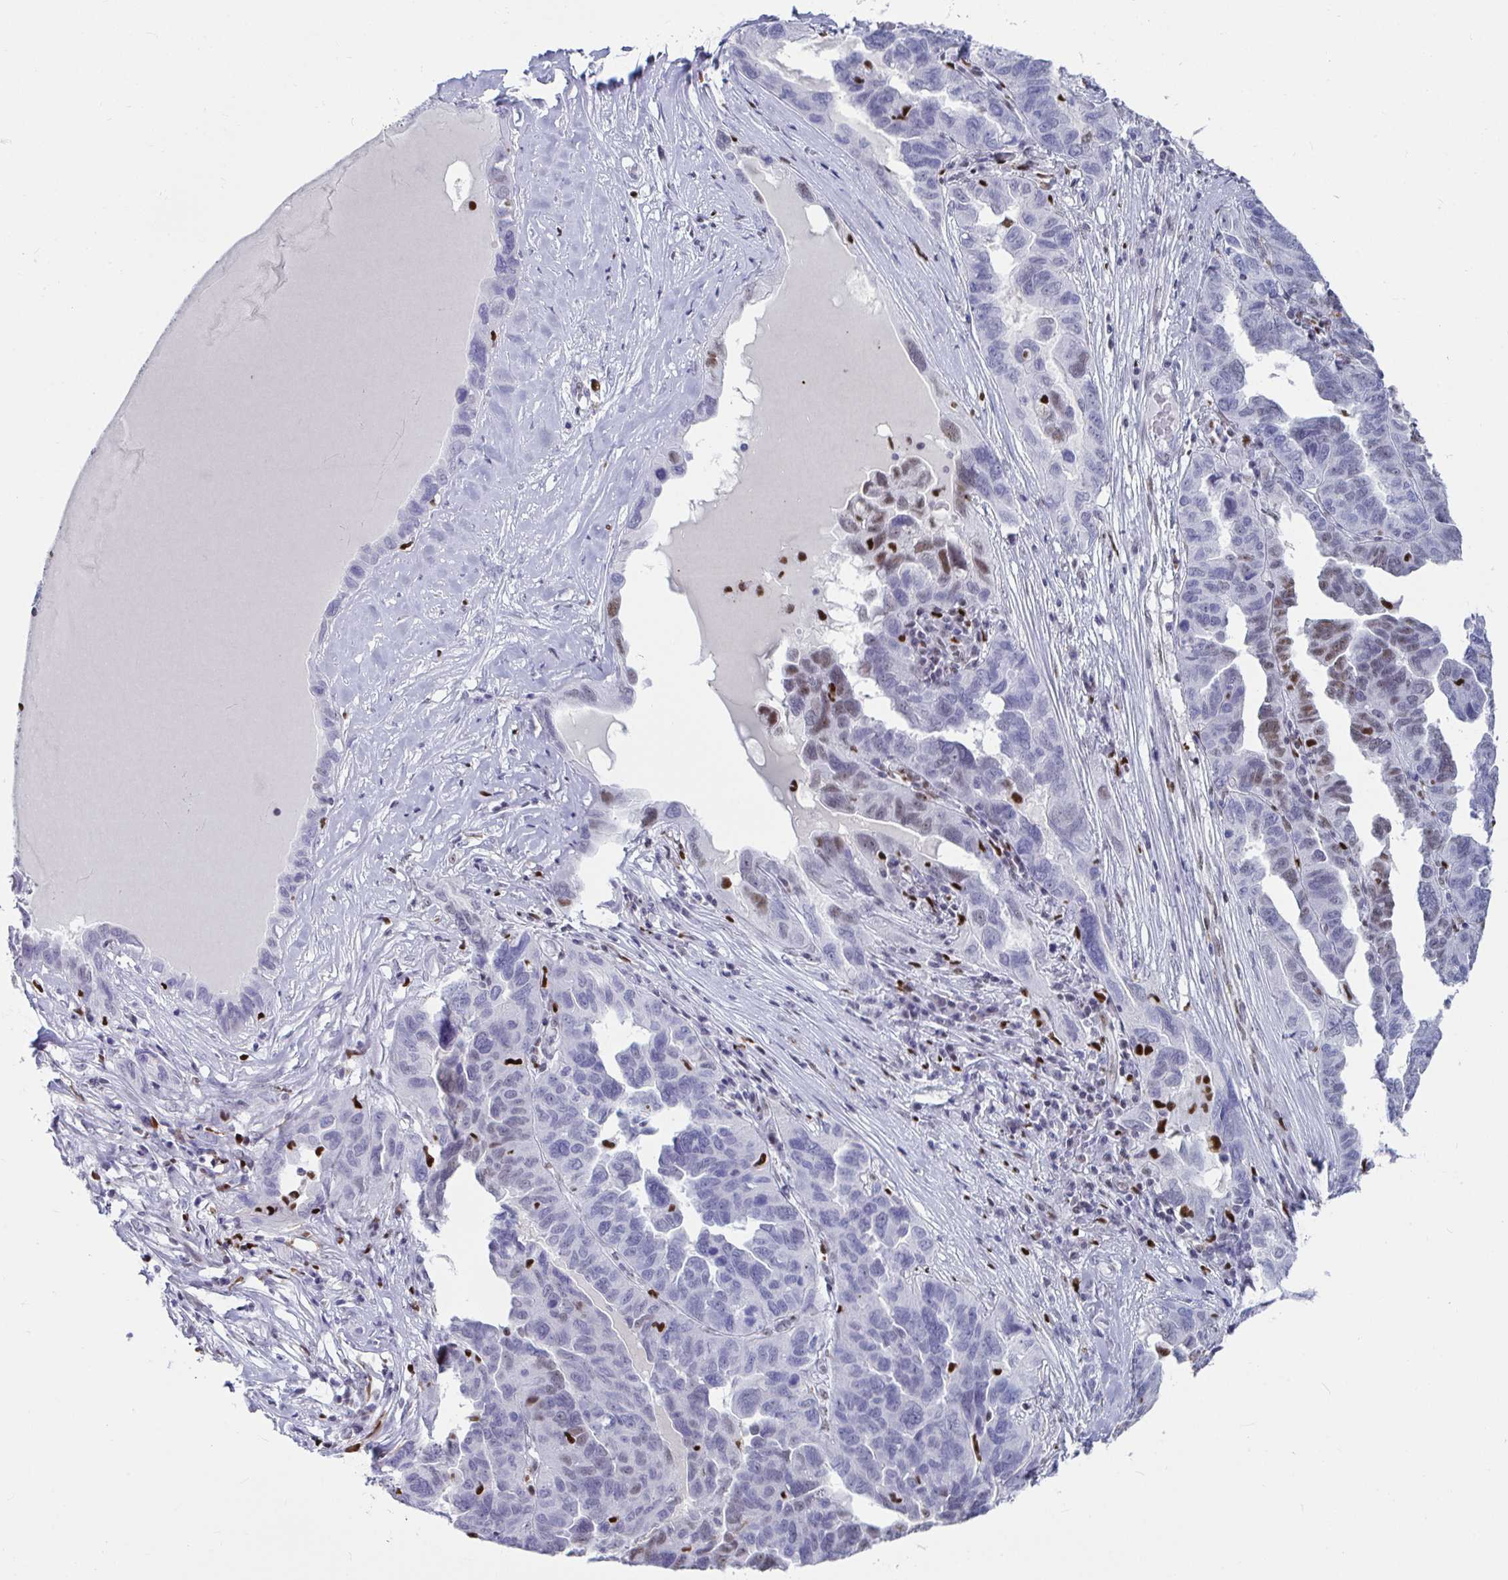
{"staining": {"intensity": "moderate", "quantity": "<25%", "location": "nuclear"}, "tissue": "ovarian cancer", "cell_type": "Tumor cells", "image_type": "cancer", "snomed": [{"axis": "morphology", "description": "Cystadenocarcinoma, serous, NOS"}, {"axis": "topography", "description": "Ovary"}], "caption": "Protein staining of ovarian serous cystadenocarcinoma tissue shows moderate nuclear positivity in approximately <25% of tumor cells.", "gene": "ZNF586", "patient": {"sex": "female", "age": 64}}